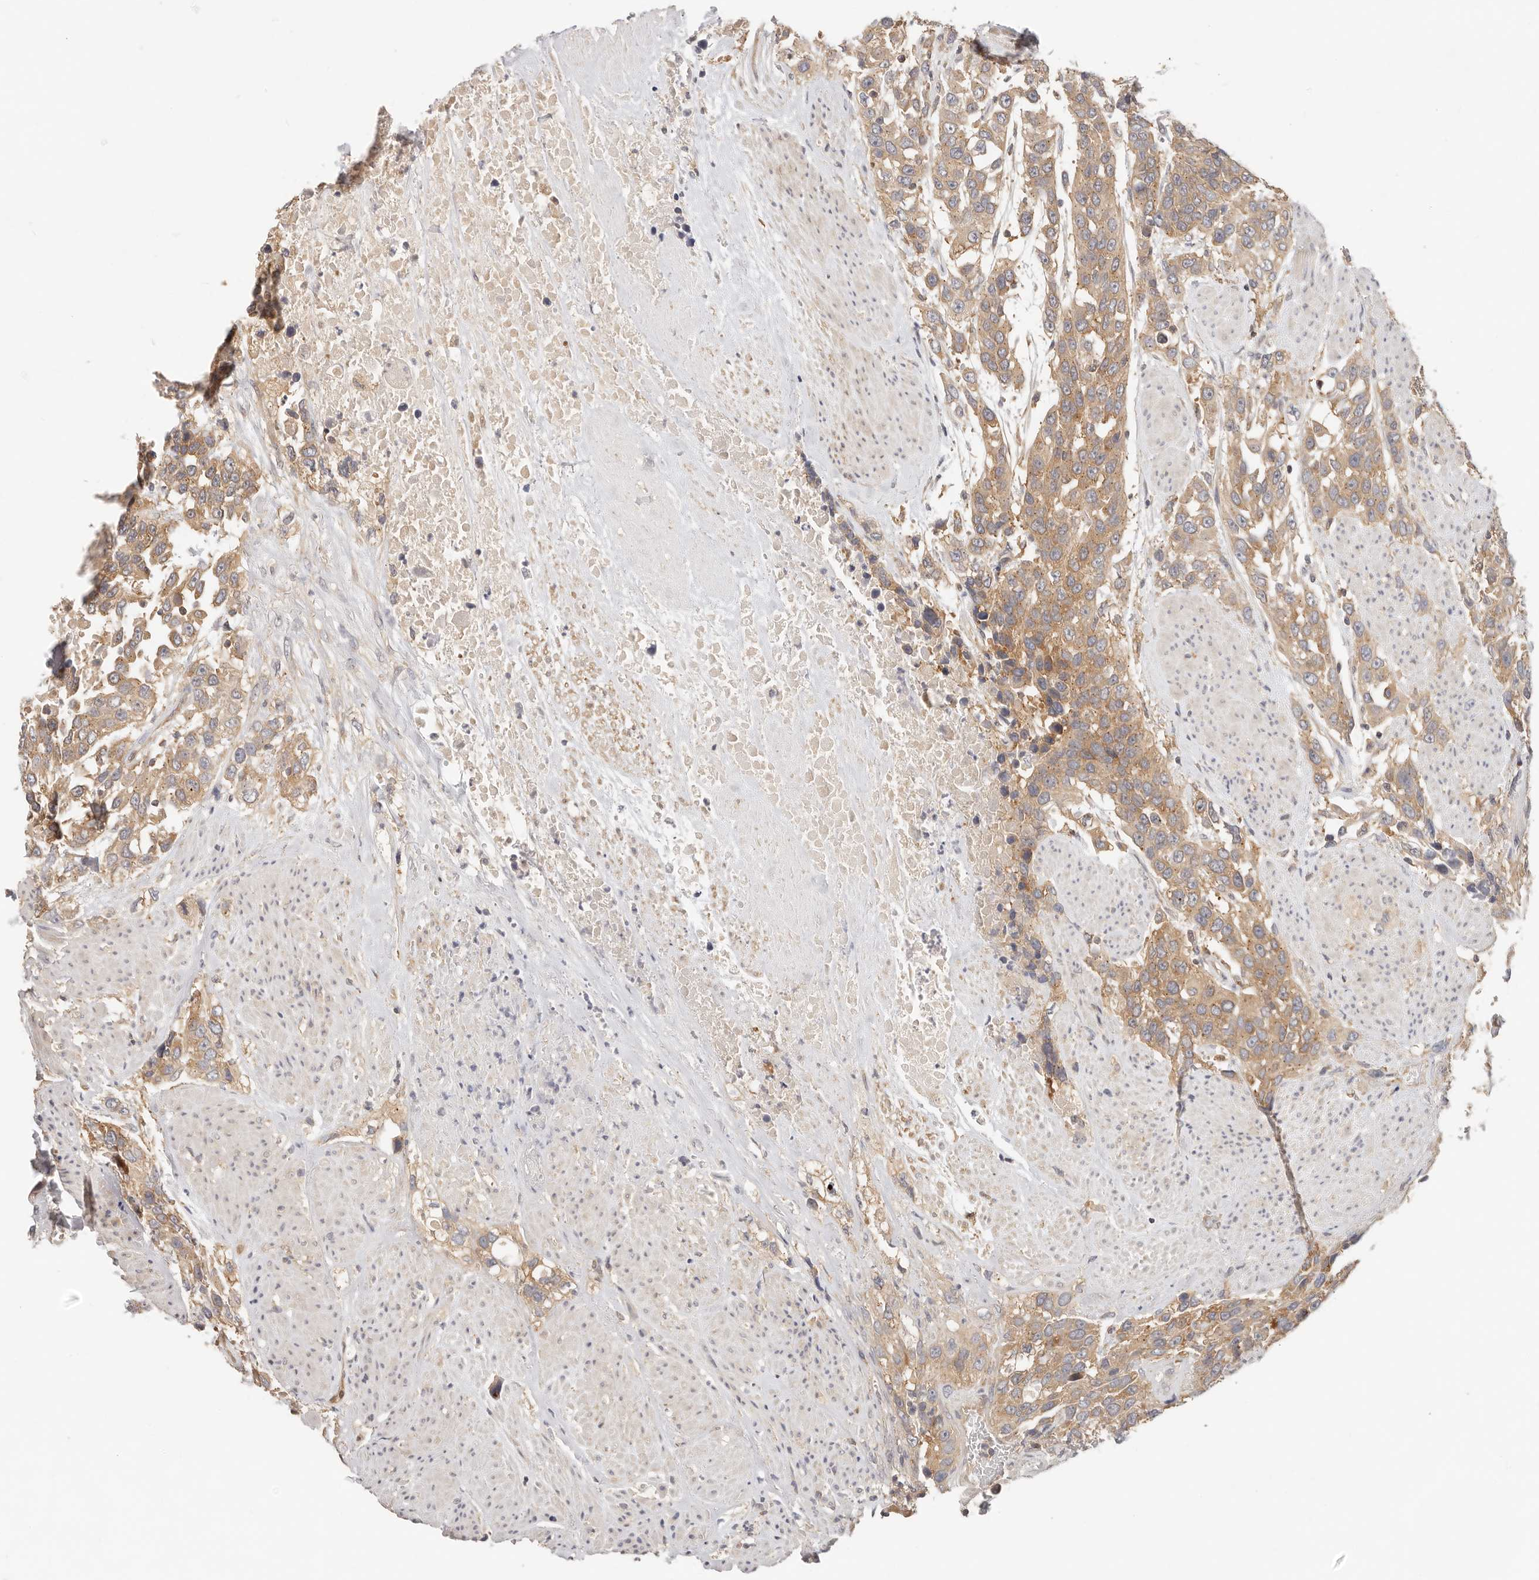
{"staining": {"intensity": "moderate", "quantity": ">75%", "location": "cytoplasmic/membranous"}, "tissue": "urothelial cancer", "cell_type": "Tumor cells", "image_type": "cancer", "snomed": [{"axis": "morphology", "description": "Urothelial carcinoma, High grade"}, {"axis": "topography", "description": "Urinary bladder"}], "caption": "Moderate cytoplasmic/membranous expression is identified in approximately >75% of tumor cells in urothelial cancer.", "gene": "DTNBP1", "patient": {"sex": "female", "age": 80}}